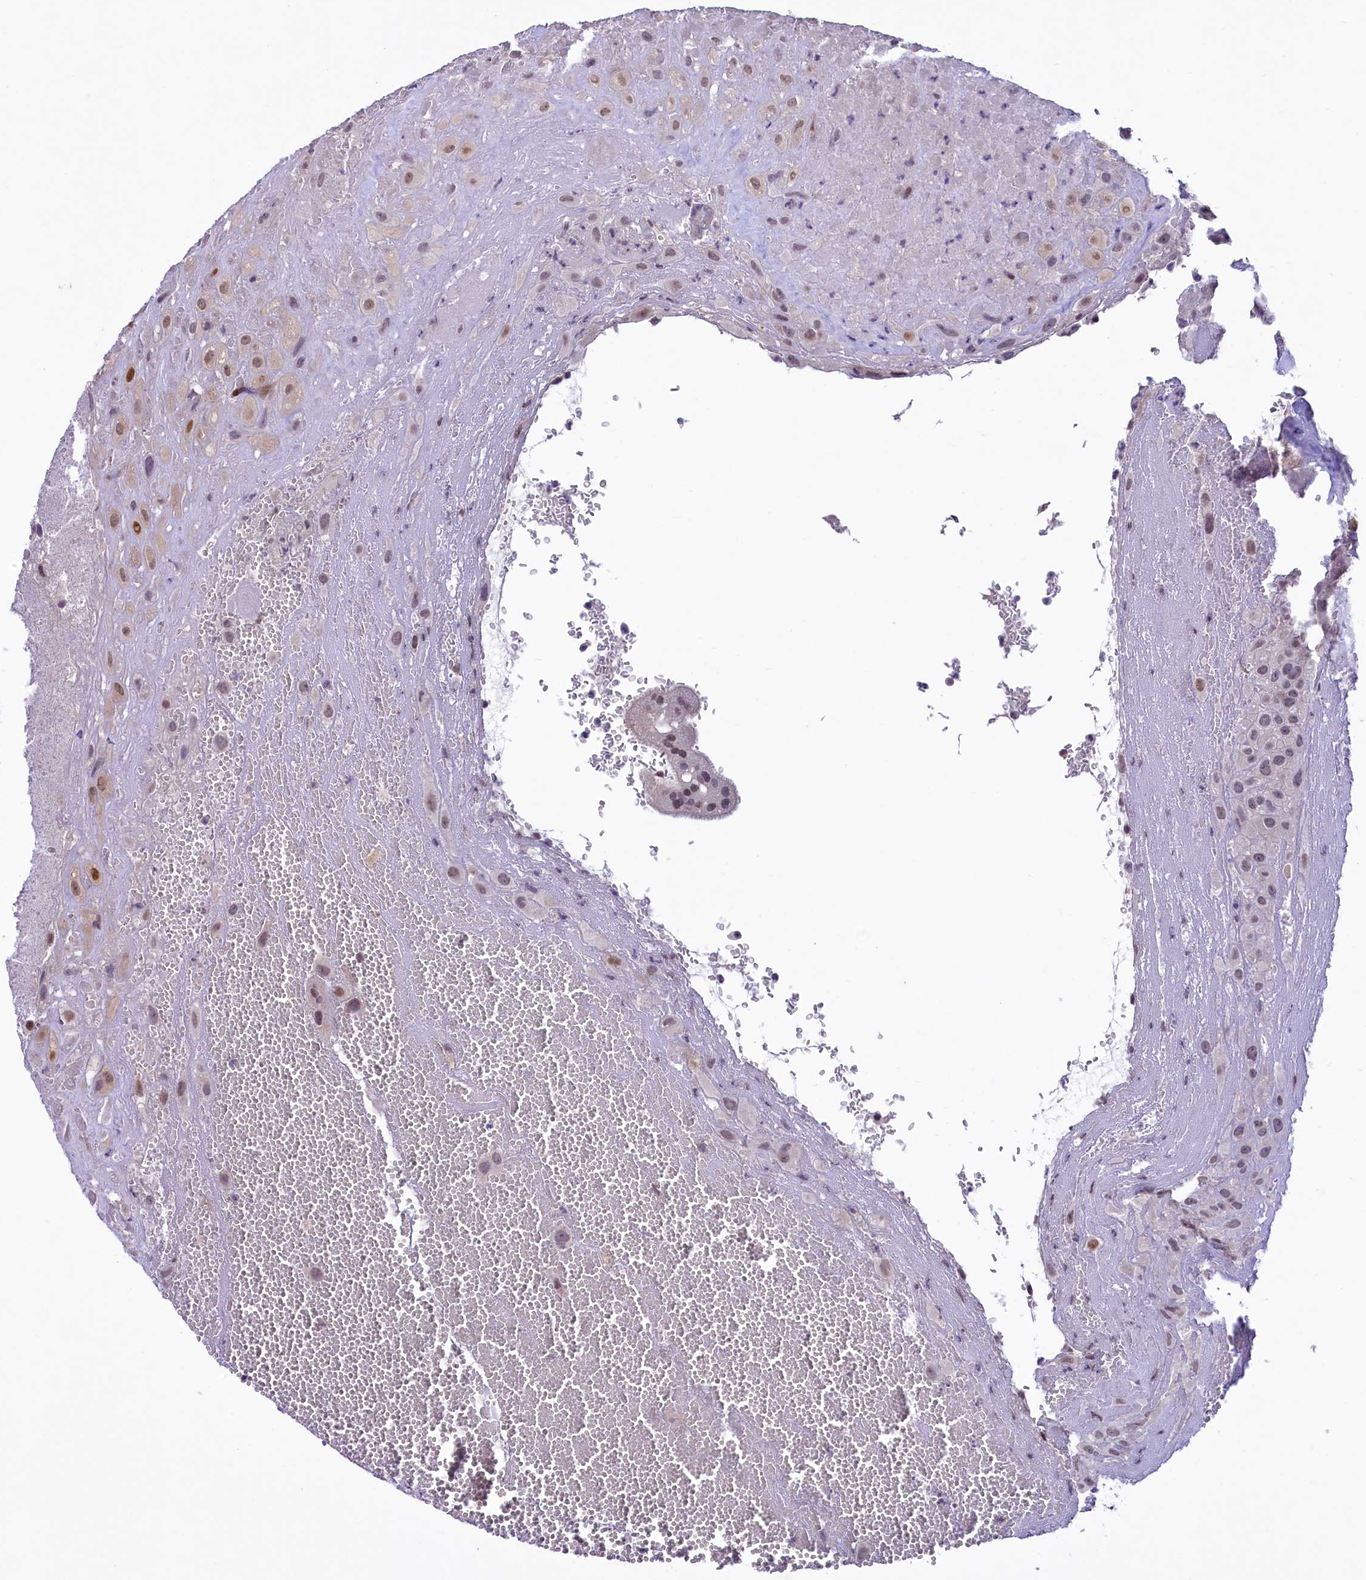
{"staining": {"intensity": "moderate", "quantity": "25%-75%", "location": "nuclear"}, "tissue": "placenta", "cell_type": "Decidual cells", "image_type": "normal", "snomed": [{"axis": "morphology", "description": "Normal tissue, NOS"}, {"axis": "topography", "description": "Placenta"}], "caption": "Immunohistochemical staining of benign placenta demonstrates medium levels of moderate nuclear positivity in approximately 25%-75% of decidual cells.", "gene": "ANKS3", "patient": {"sex": "female", "age": 35}}